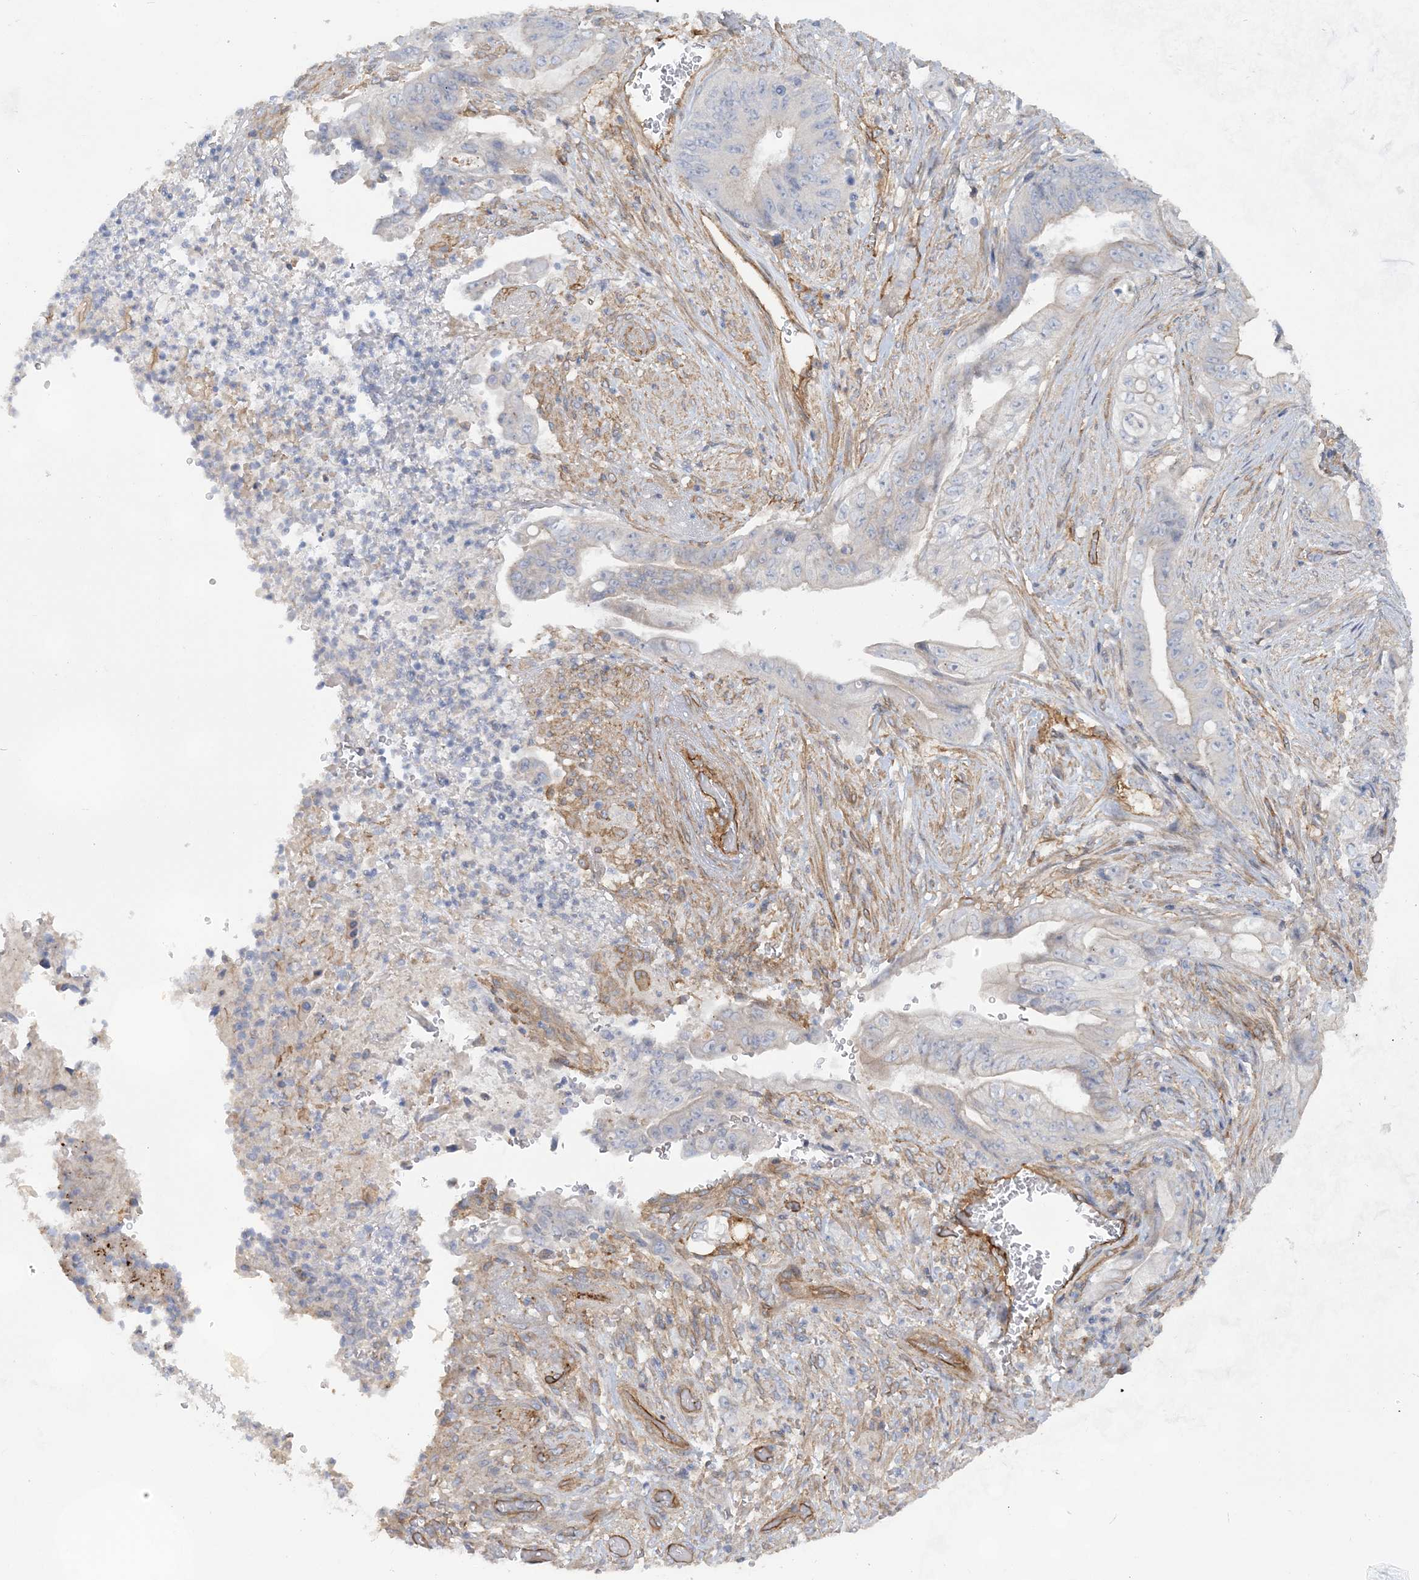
{"staining": {"intensity": "negative", "quantity": "none", "location": "none"}, "tissue": "stomach cancer", "cell_type": "Tumor cells", "image_type": "cancer", "snomed": [{"axis": "morphology", "description": "Adenocarcinoma, NOS"}, {"axis": "topography", "description": "Stomach"}], "caption": "Immunohistochemistry photomicrograph of neoplastic tissue: human stomach cancer (adenocarcinoma) stained with DAB (3,3'-diaminobenzidine) shows no significant protein positivity in tumor cells. (Brightfield microscopy of DAB (3,3'-diaminobenzidine) IHC at high magnification).", "gene": "RAI14", "patient": {"sex": "female", "age": 73}}